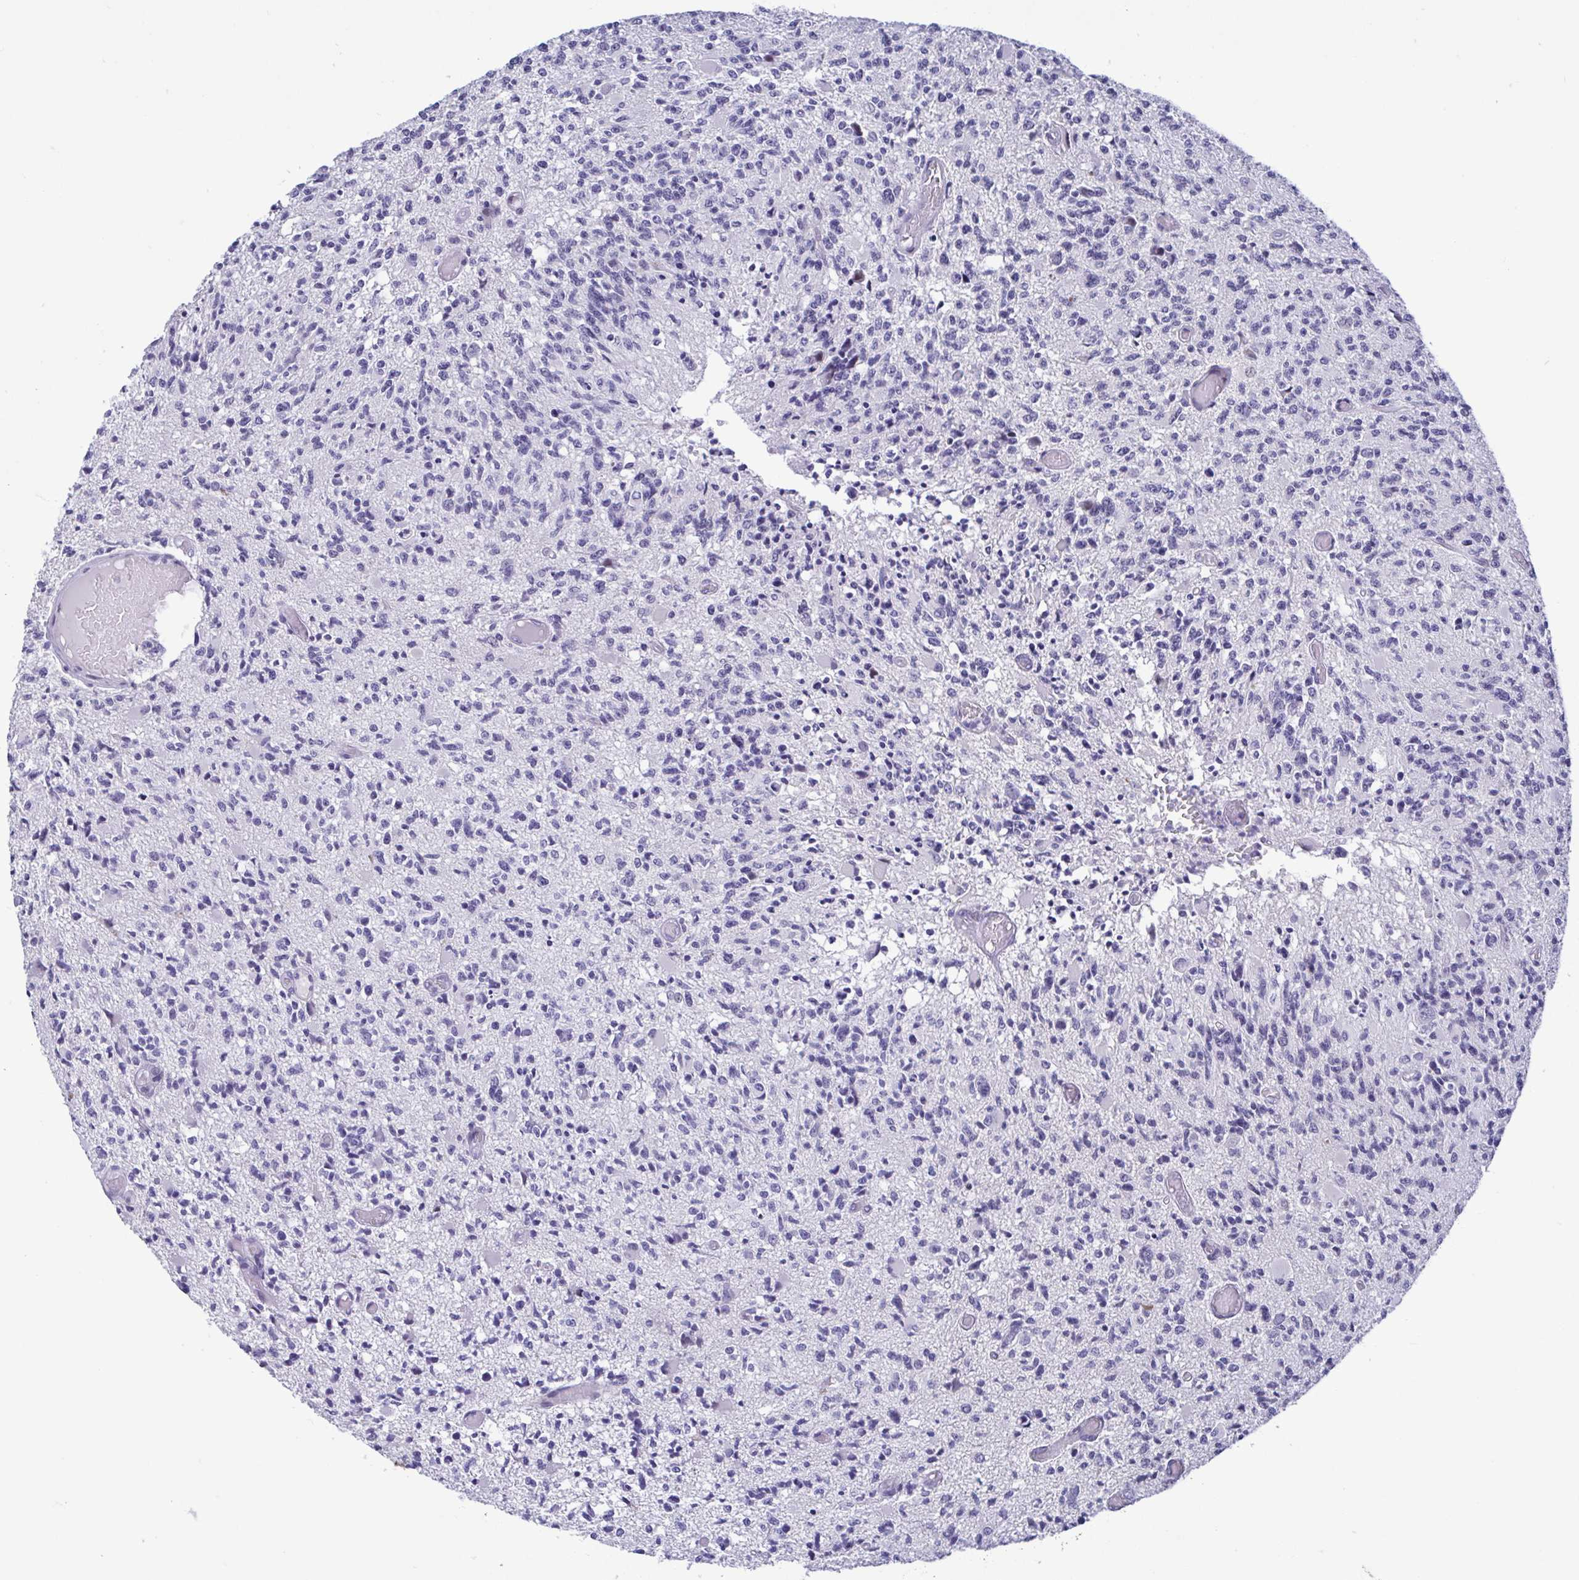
{"staining": {"intensity": "negative", "quantity": "none", "location": "none"}, "tissue": "glioma", "cell_type": "Tumor cells", "image_type": "cancer", "snomed": [{"axis": "morphology", "description": "Glioma, malignant, High grade"}, {"axis": "topography", "description": "Brain"}], "caption": "This image is of malignant high-grade glioma stained with immunohistochemistry (IHC) to label a protein in brown with the nuclei are counter-stained blue. There is no staining in tumor cells. Nuclei are stained in blue.", "gene": "PERM1", "patient": {"sex": "female", "age": 63}}